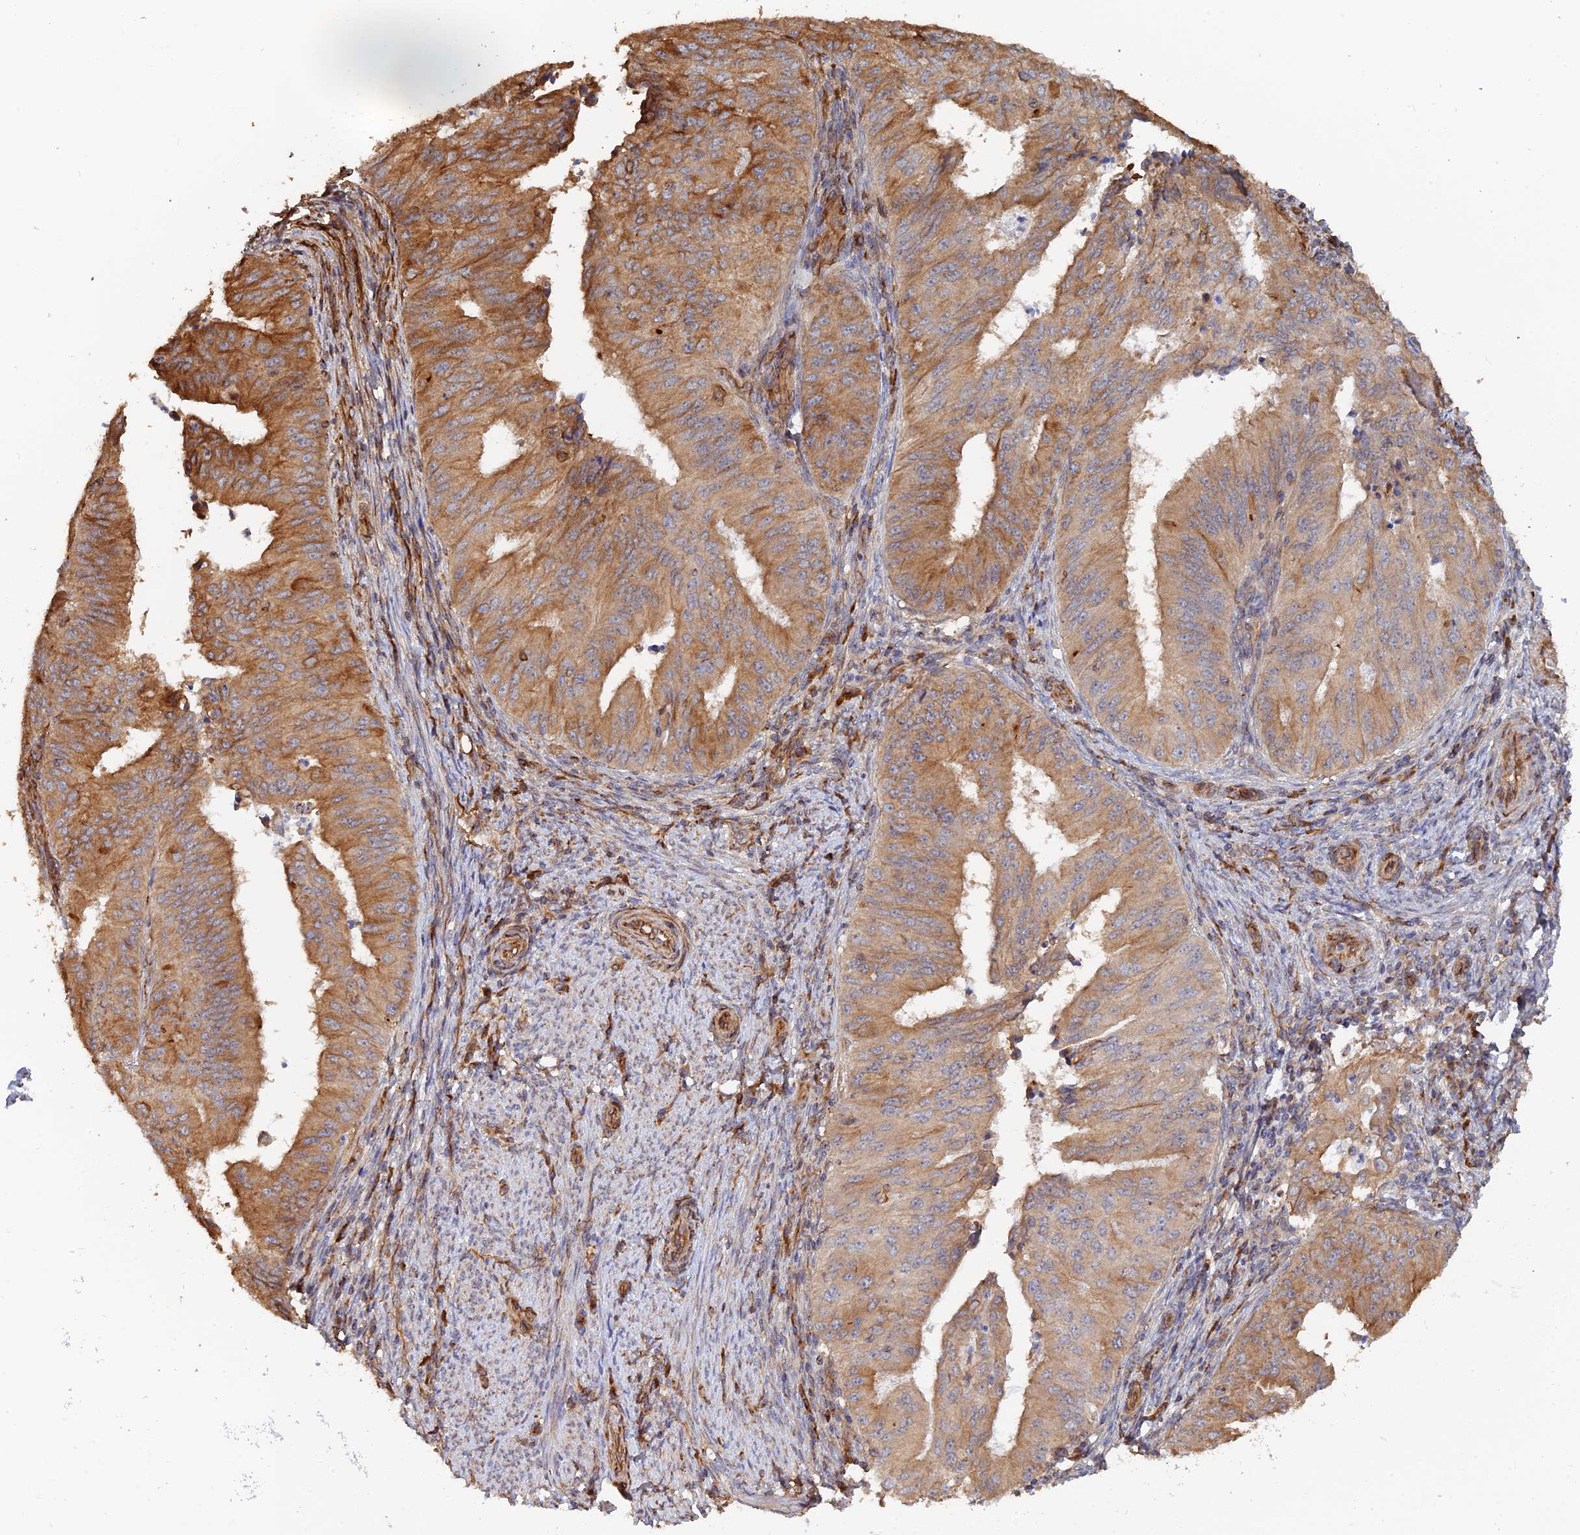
{"staining": {"intensity": "moderate", "quantity": "25%-75%", "location": "cytoplasmic/membranous"}, "tissue": "endometrial cancer", "cell_type": "Tumor cells", "image_type": "cancer", "snomed": [{"axis": "morphology", "description": "Adenocarcinoma, NOS"}, {"axis": "topography", "description": "Endometrium"}], "caption": "The immunohistochemical stain highlights moderate cytoplasmic/membranous staining in tumor cells of endometrial cancer tissue. The staining is performed using DAB brown chromogen to label protein expression. The nuclei are counter-stained blue using hematoxylin.", "gene": "WBP11", "patient": {"sex": "female", "age": 50}}